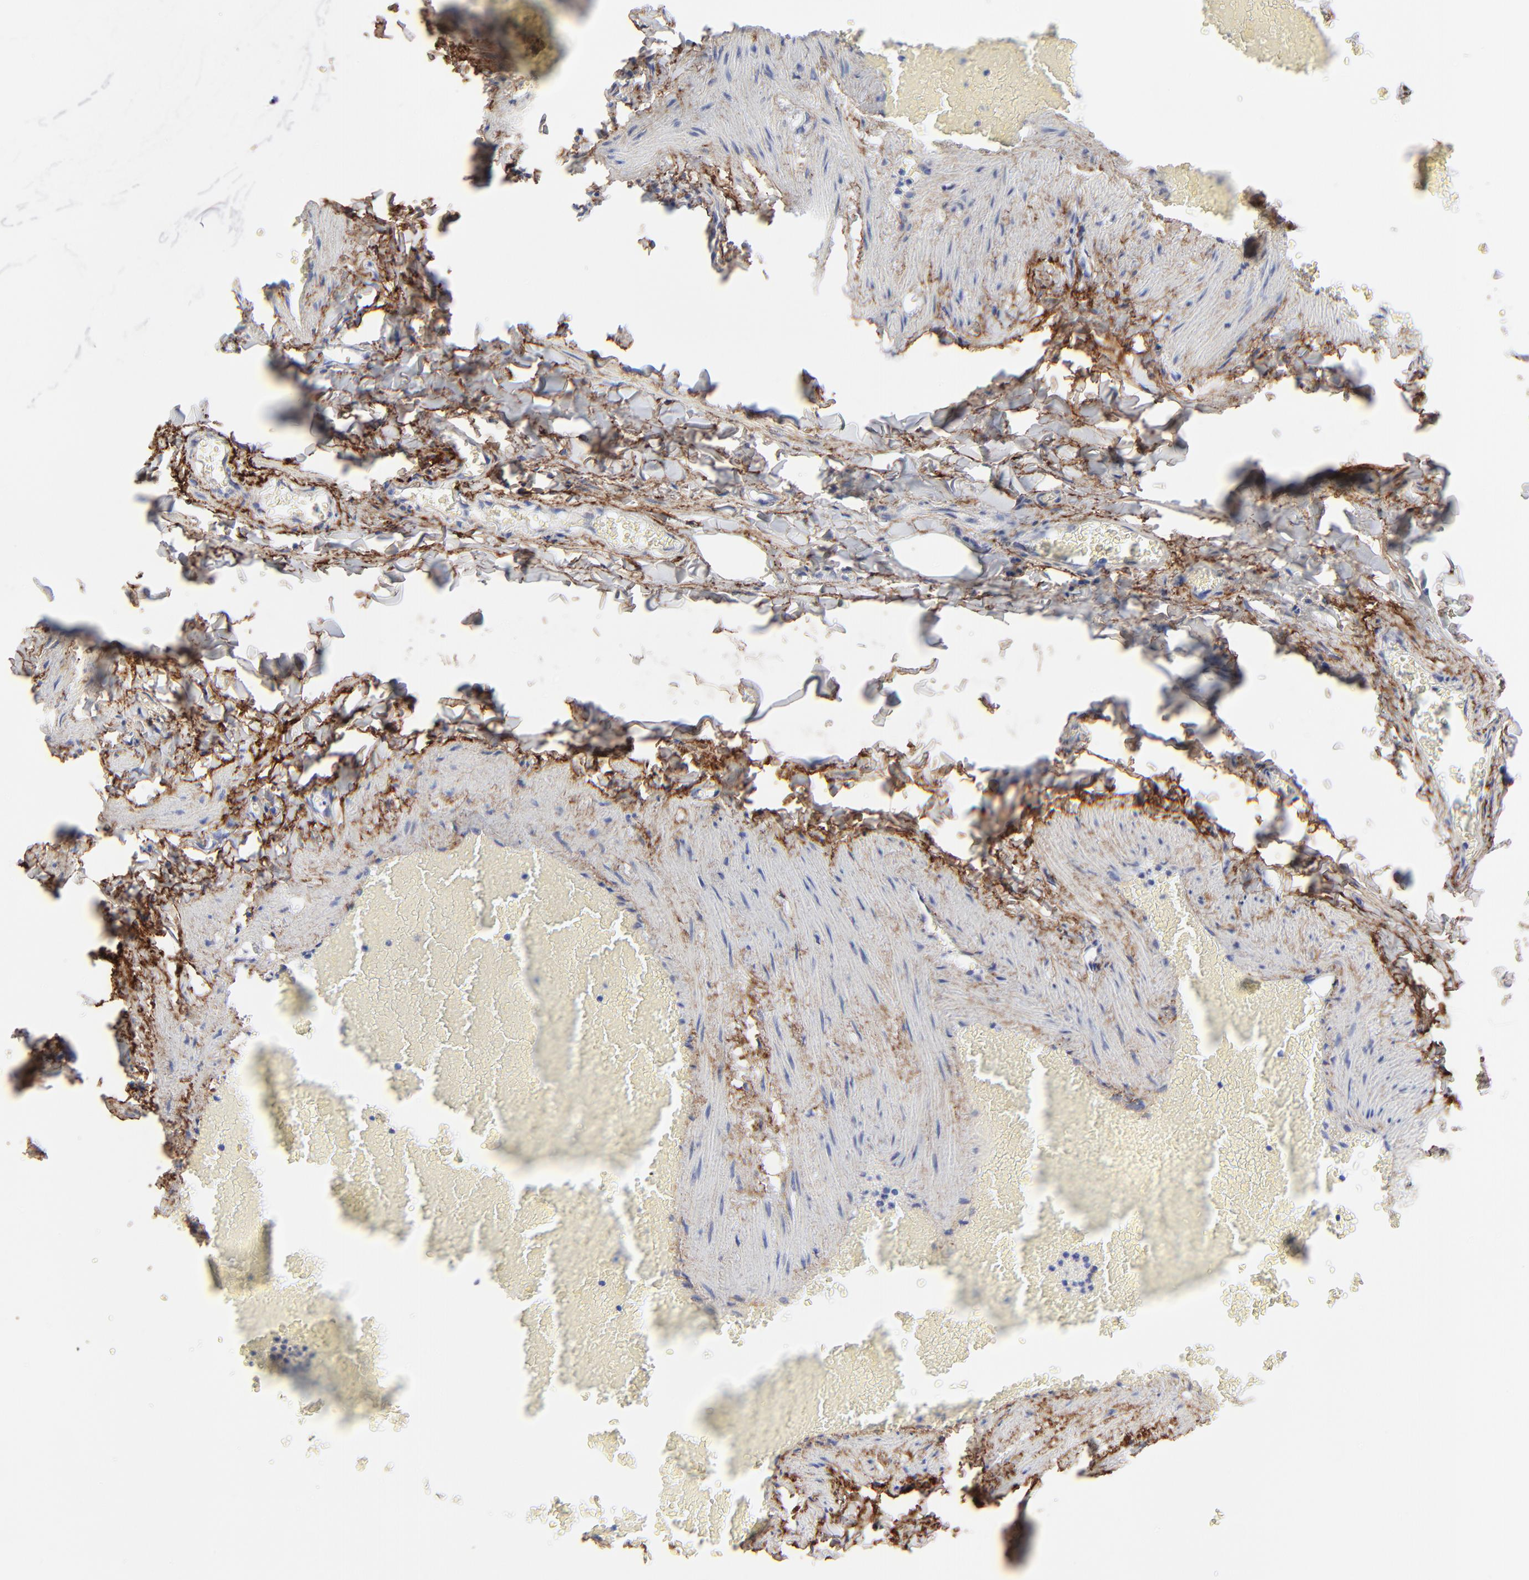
{"staining": {"intensity": "negative", "quantity": "none", "location": "none"}, "tissue": "adipose tissue", "cell_type": "Adipocytes", "image_type": "normal", "snomed": [{"axis": "morphology", "description": "Normal tissue, NOS"}, {"axis": "topography", "description": "Vascular tissue"}], "caption": "This photomicrograph is of normal adipose tissue stained with IHC to label a protein in brown with the nuclei are counter-stained blue. There is no staining in adipocytes. The staining was performed using DAB to visualize the protein expression in brown, while the nuclei were stained in blue with hematoxylin (Magnification: 20x).", "gene": "FBLN2", "patient": {"sex": "male", "age": 41}}